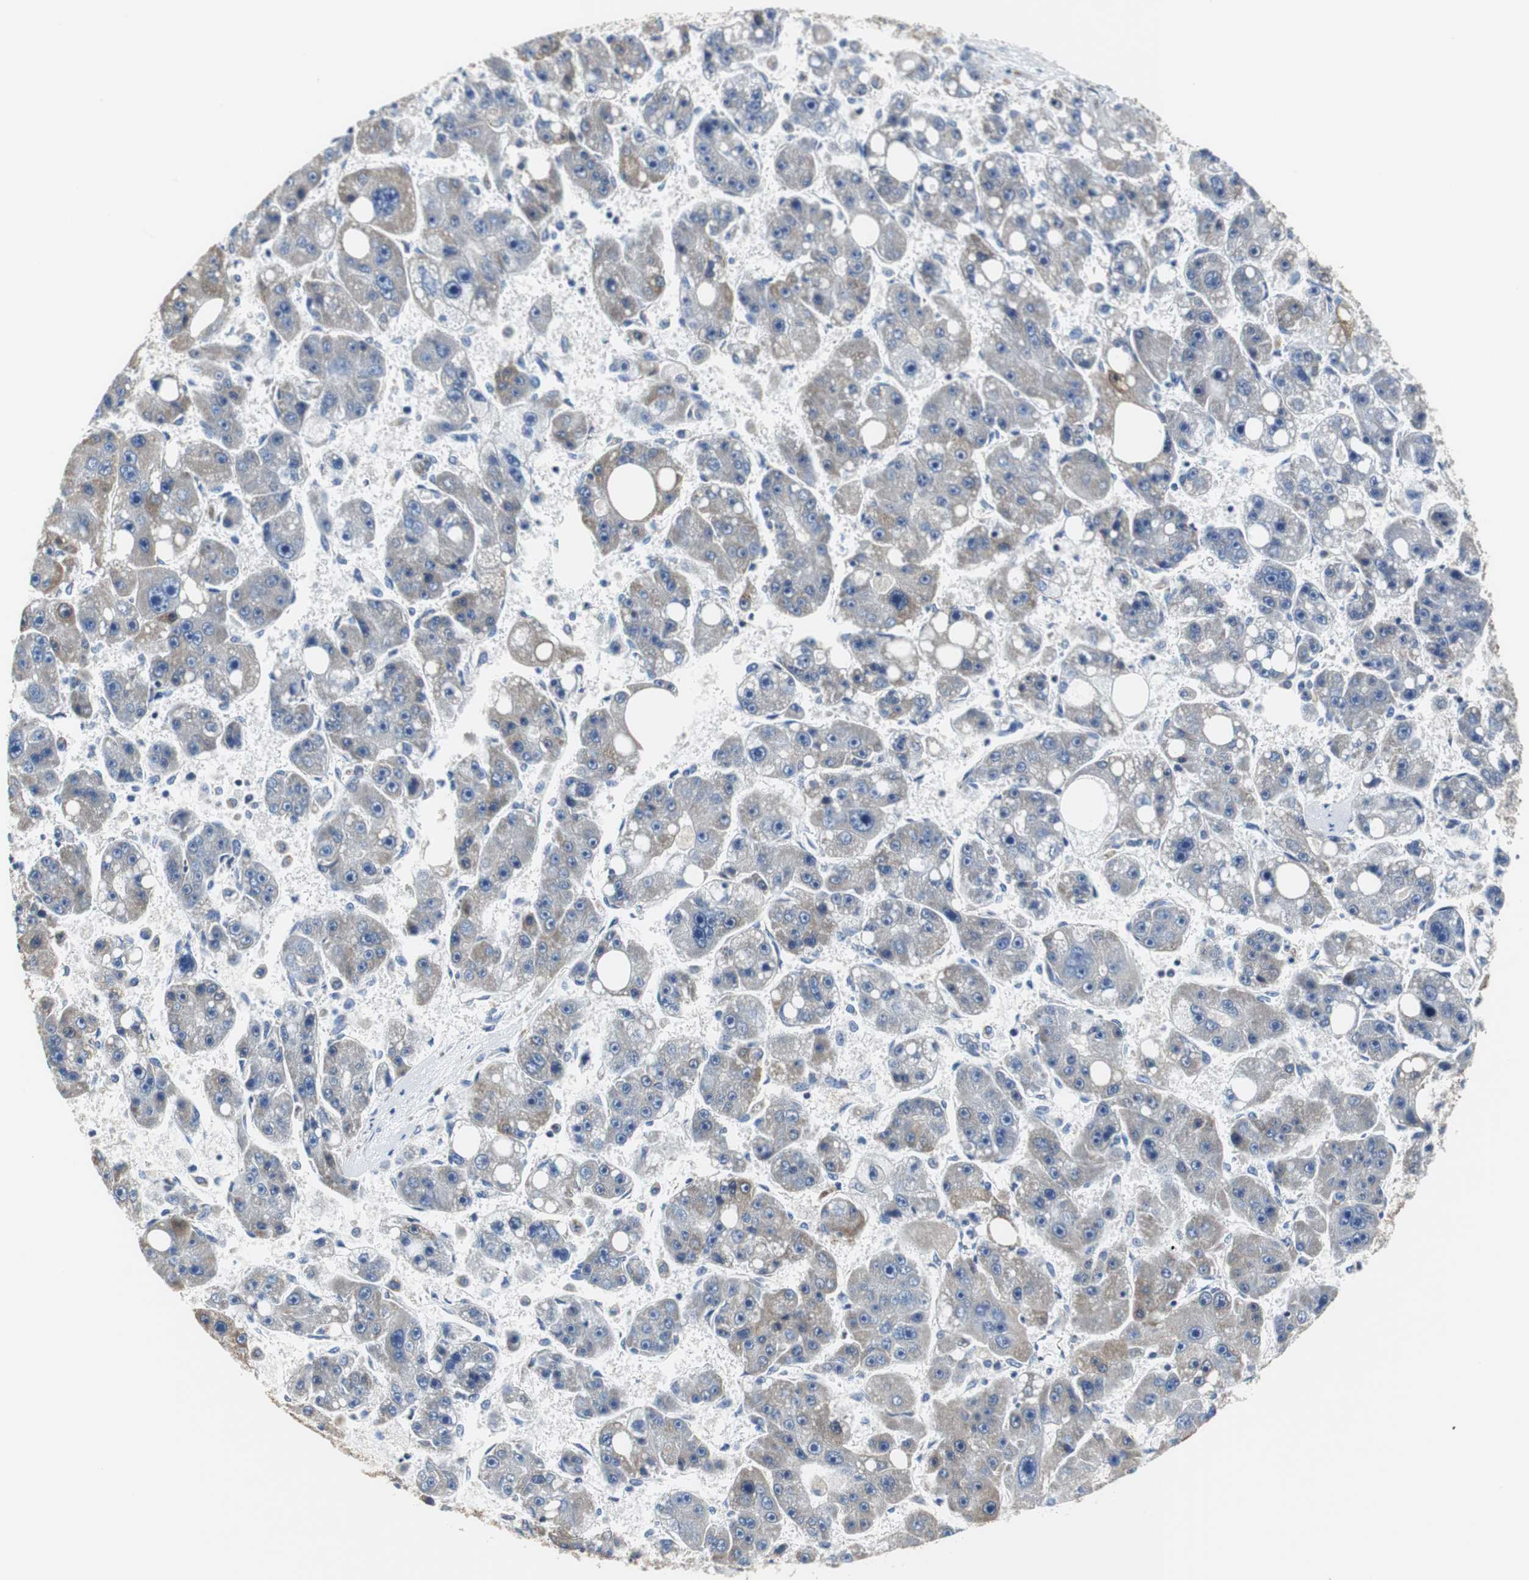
{"staining": {"intensity": "weak", "quantity": ">75%", "location": "cytoplasmic/membranous"}, "tissue": "liver cancer", "cell_type": "Tumor cells", "image_type": "cancer", "snomed": [{"axis": "morphology", "description": "Carcinoma, Hepatocellular, NOS"}, {"axis": "topography", "description": "Liver"}], "caption": "About >75% of tumor cells in liver hepatocellular carcinoma demonstrate weak cytoplasmic/membranous protein staining as visualized by brown immunohistochemical staining.", "gene": "PCK1", "patient": {"sex": "female", "age": 61}}